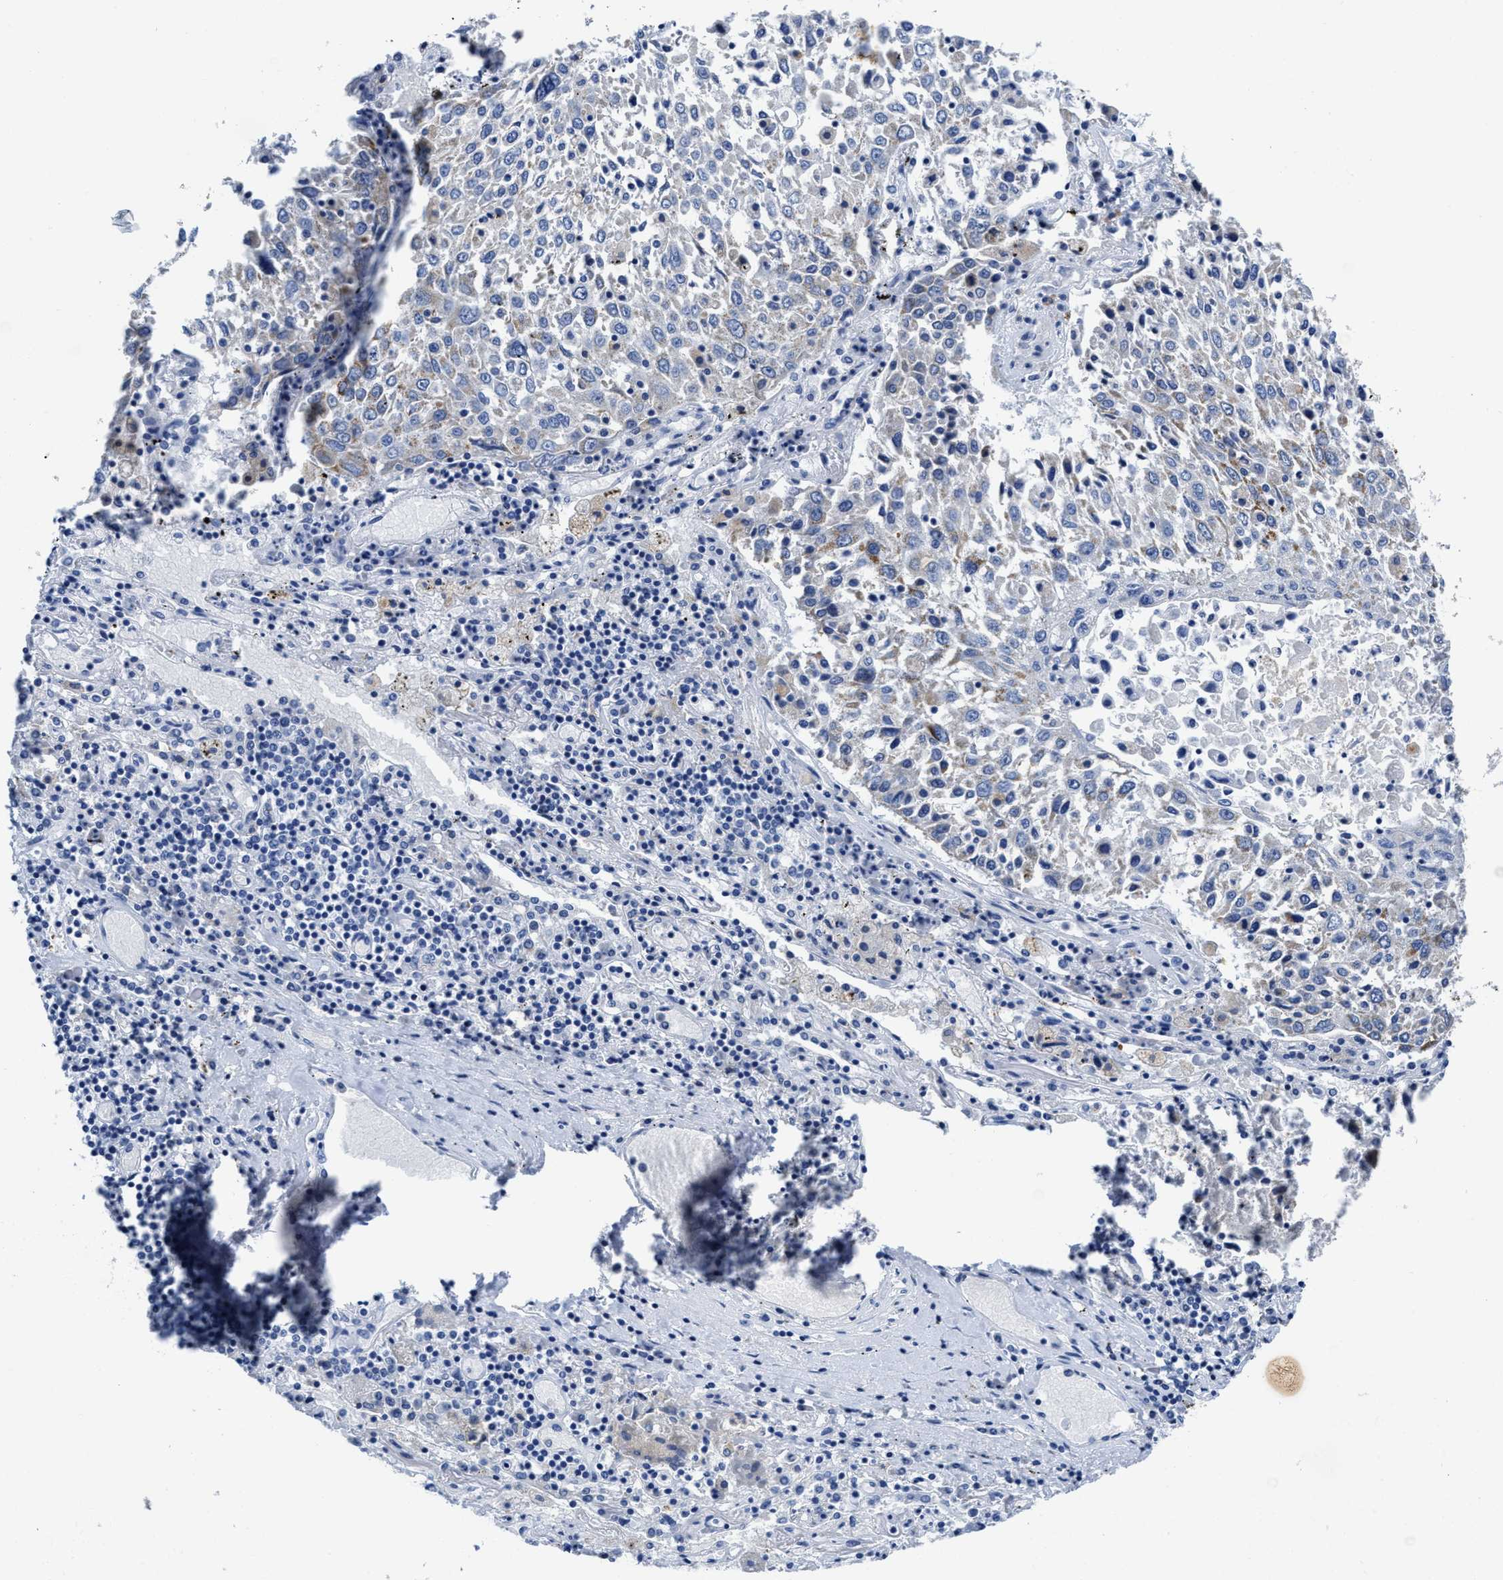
{"staining": {"intensity": "moderate", "quantity": "<25%", "location": "cytoplasmic/membranous"}, "tissue": "lung cancer", "cell_type": "Tumor cells", "image_type": "cancer", "snomed": [{"axis": "morphology", "description": "Squamous cell carcinoma, NOS"}, {"axis": "topography", "description": "Lung"}], "caption": "IHC photomicrograph of neoplastic tissue: human lung cancer (squamous cell carcinoma) stained using immunohistochemistry reveals low levels of moderate protein expression localized specifically in the cytoplasmic/membranous of tumor cells, appearing as a cytoplasmic/membranous brown color.", "gene": "TBRG4", "patient": {"sex": "male", "age": 65}}